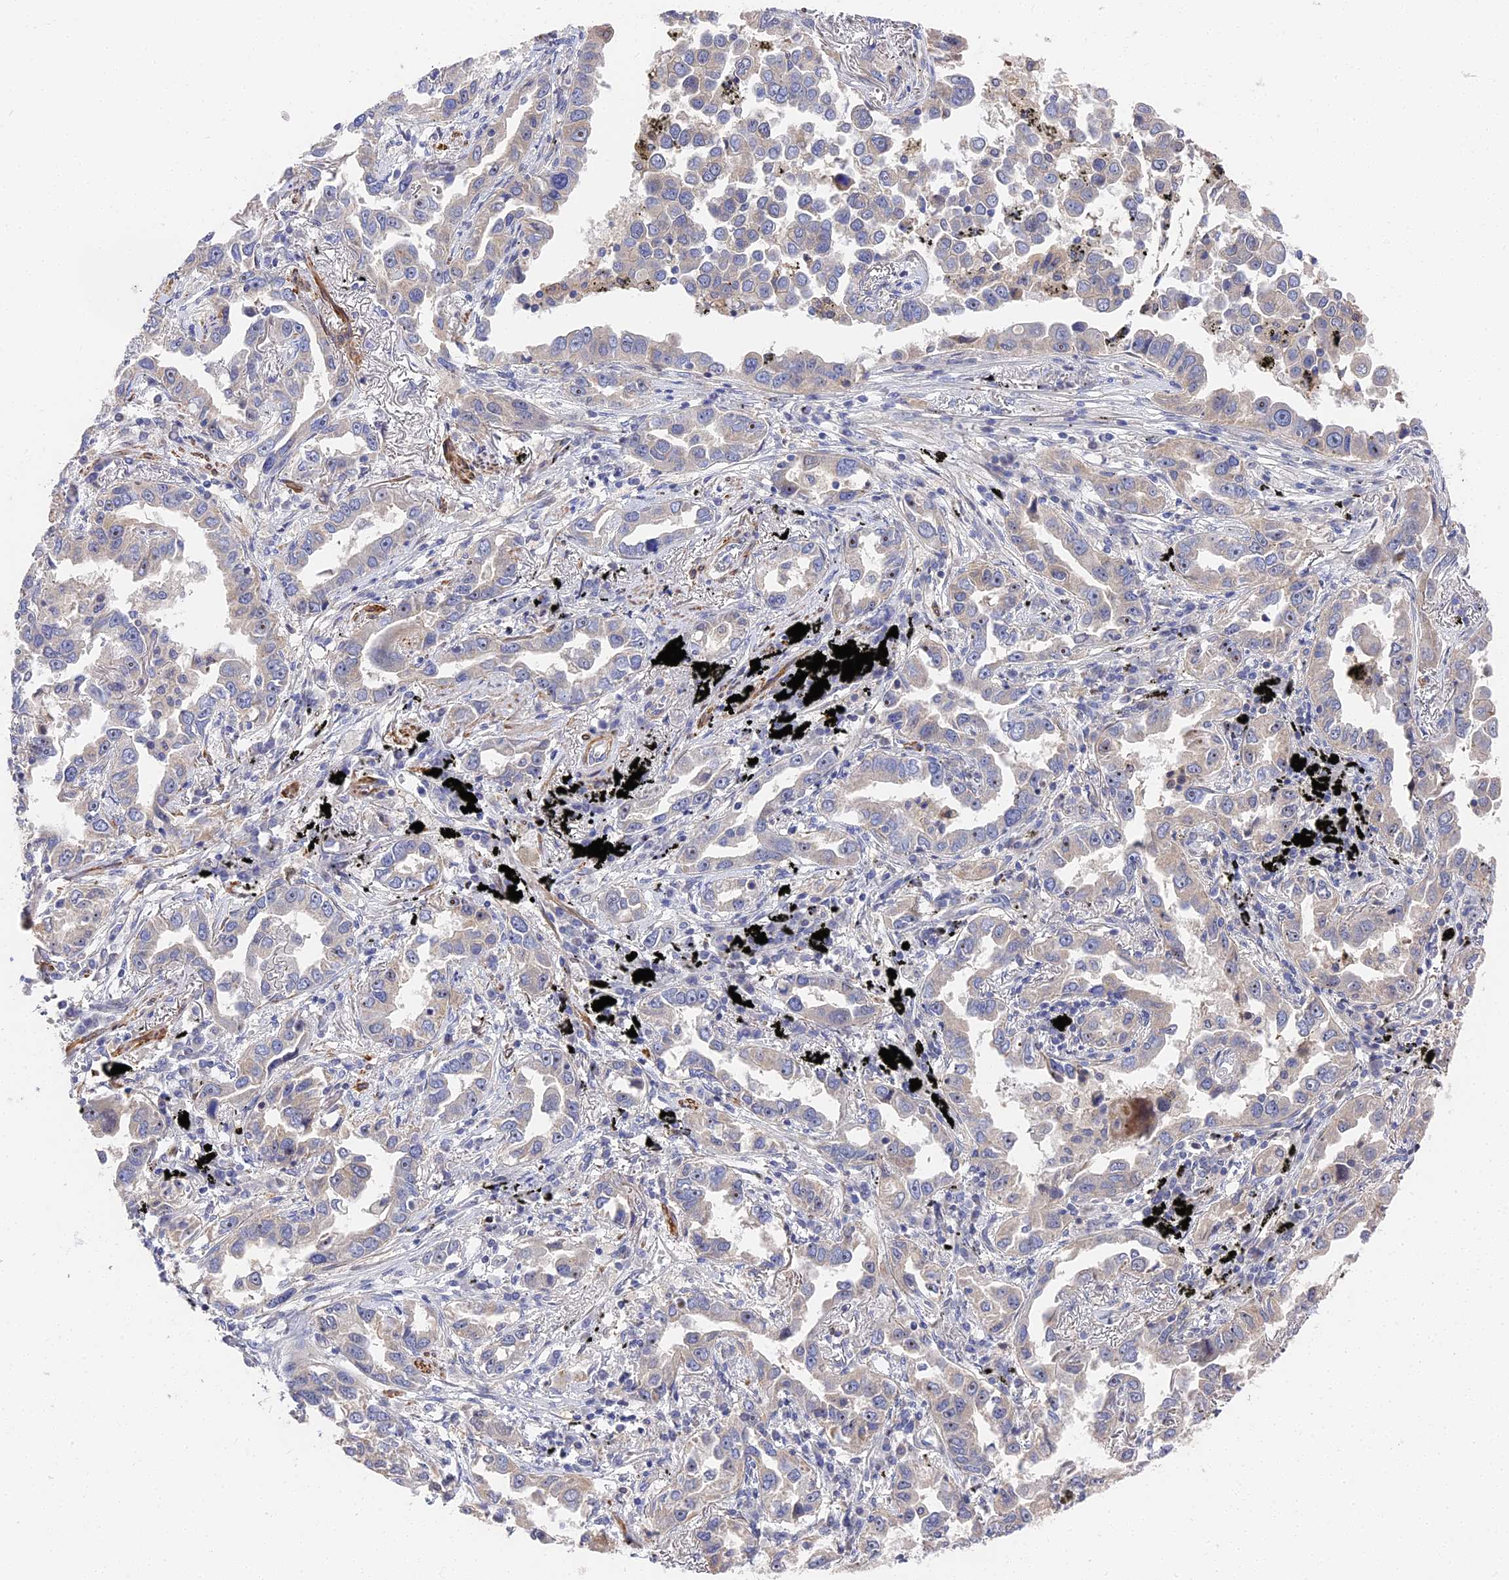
{"staining": {"intensity": "negative", "quantity": "none", "location": "none"}, "tissue": "lung cancer", "cell_type": "Tumor cells", "image_type": "cancer", "snomed": [{"axis": "morphology", "description": "Adenocarcinoma, NOS"}, {"axis": "topography", "description": "Lung"}], "caption": "Lung cancer stained for a protein using immunohistochemistry shows no expression tumor cells.", "gene": "CCDC113", "patient": {"sex": "male", "age": 67}}